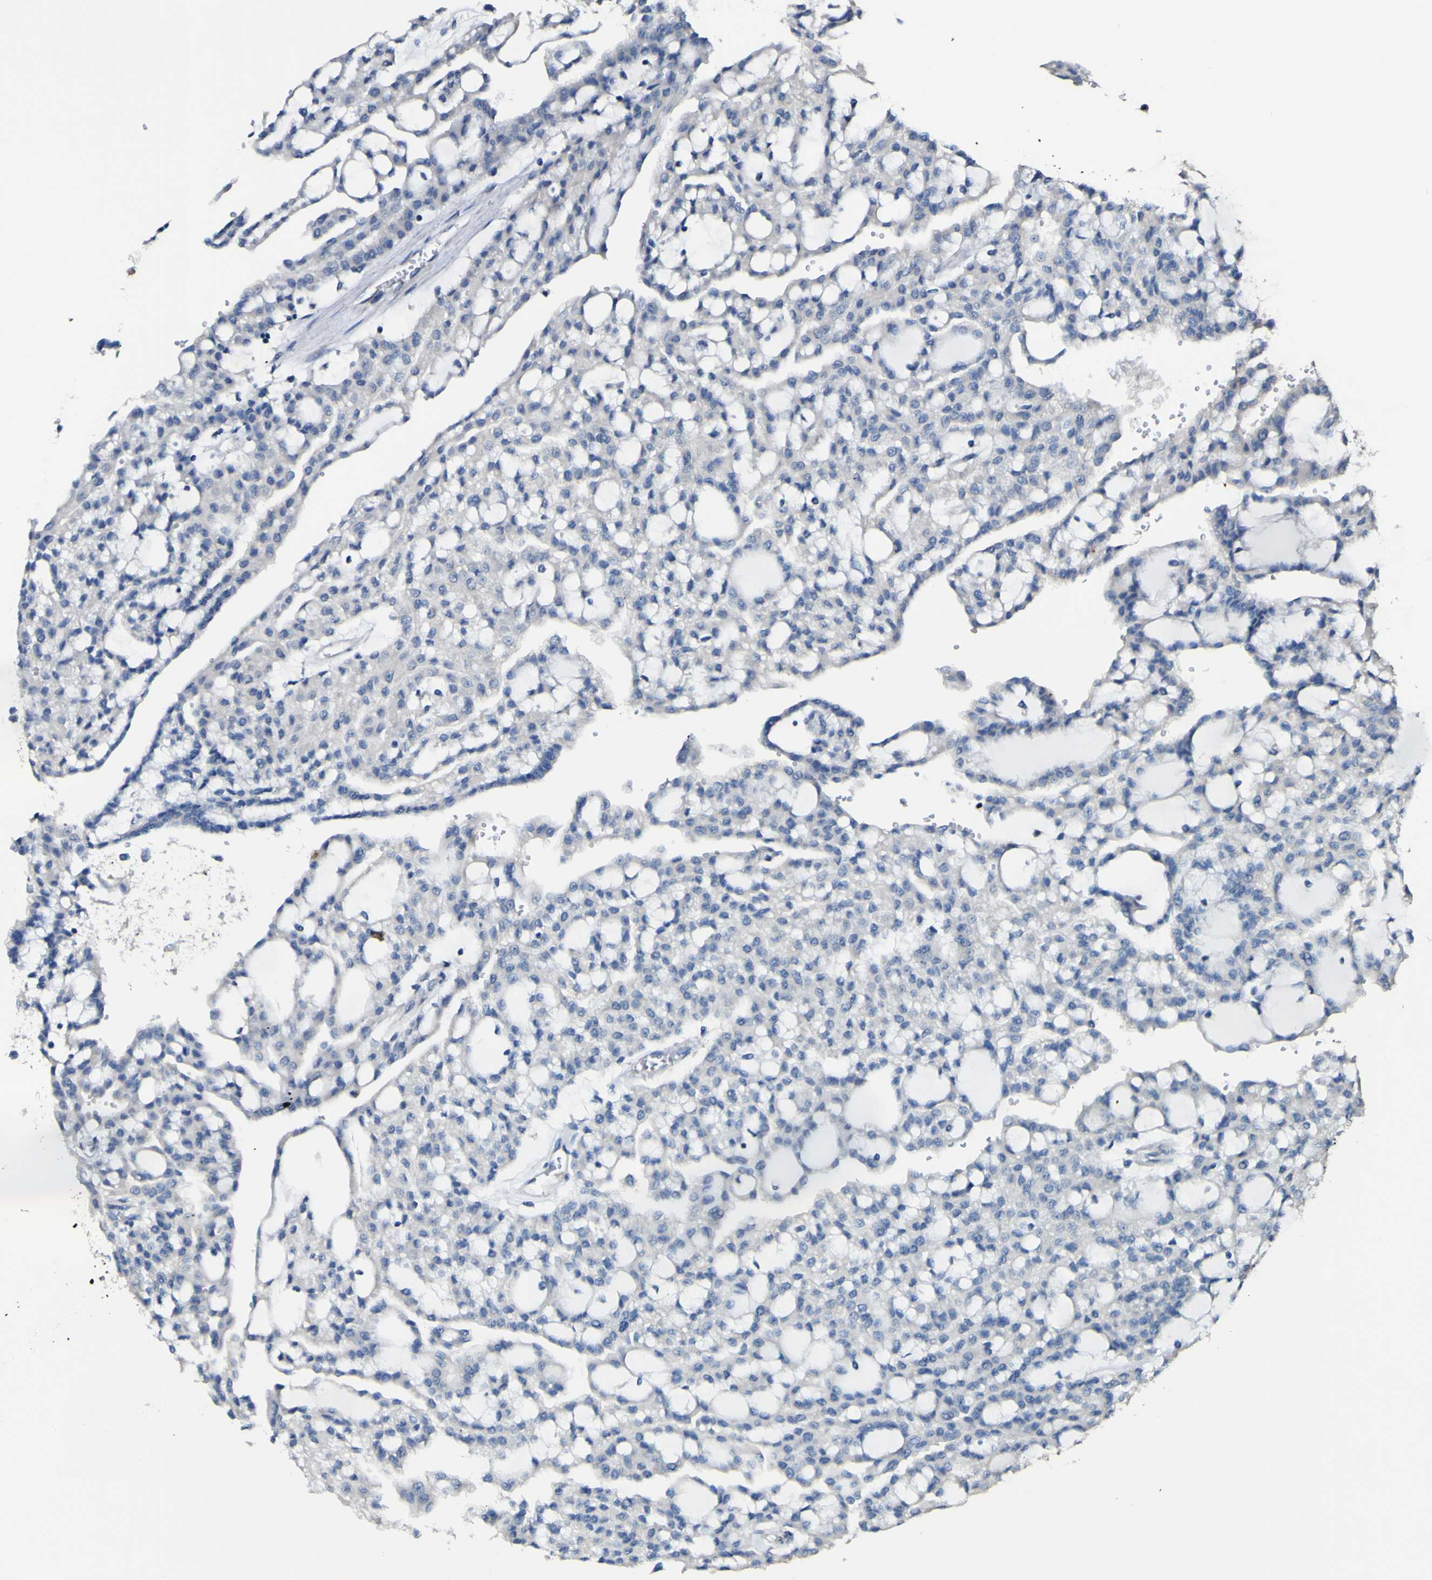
{"staining": {"intensity": "negative", "quantity": "none", "location": "none"}, "tissue": "renal cancer", "cell_type": "Tumor cells", "image_type": "cancer", "snomed": [{"axis": "morphology", "description": "Adenocarcinoma, NOS"}, {"axis": "topography", "description": "Kidney"}], "caption": "DAB (3,3'-diaminobenzidine) immunohistochemical staining of human renal cancer shows no significant positivity in tumor cells. (Brightfield microscopy of DAB immunohistochemistry at high magnification).", "gene": "ALDH18A1", "patient": {"sex": "male", "age": 63}}